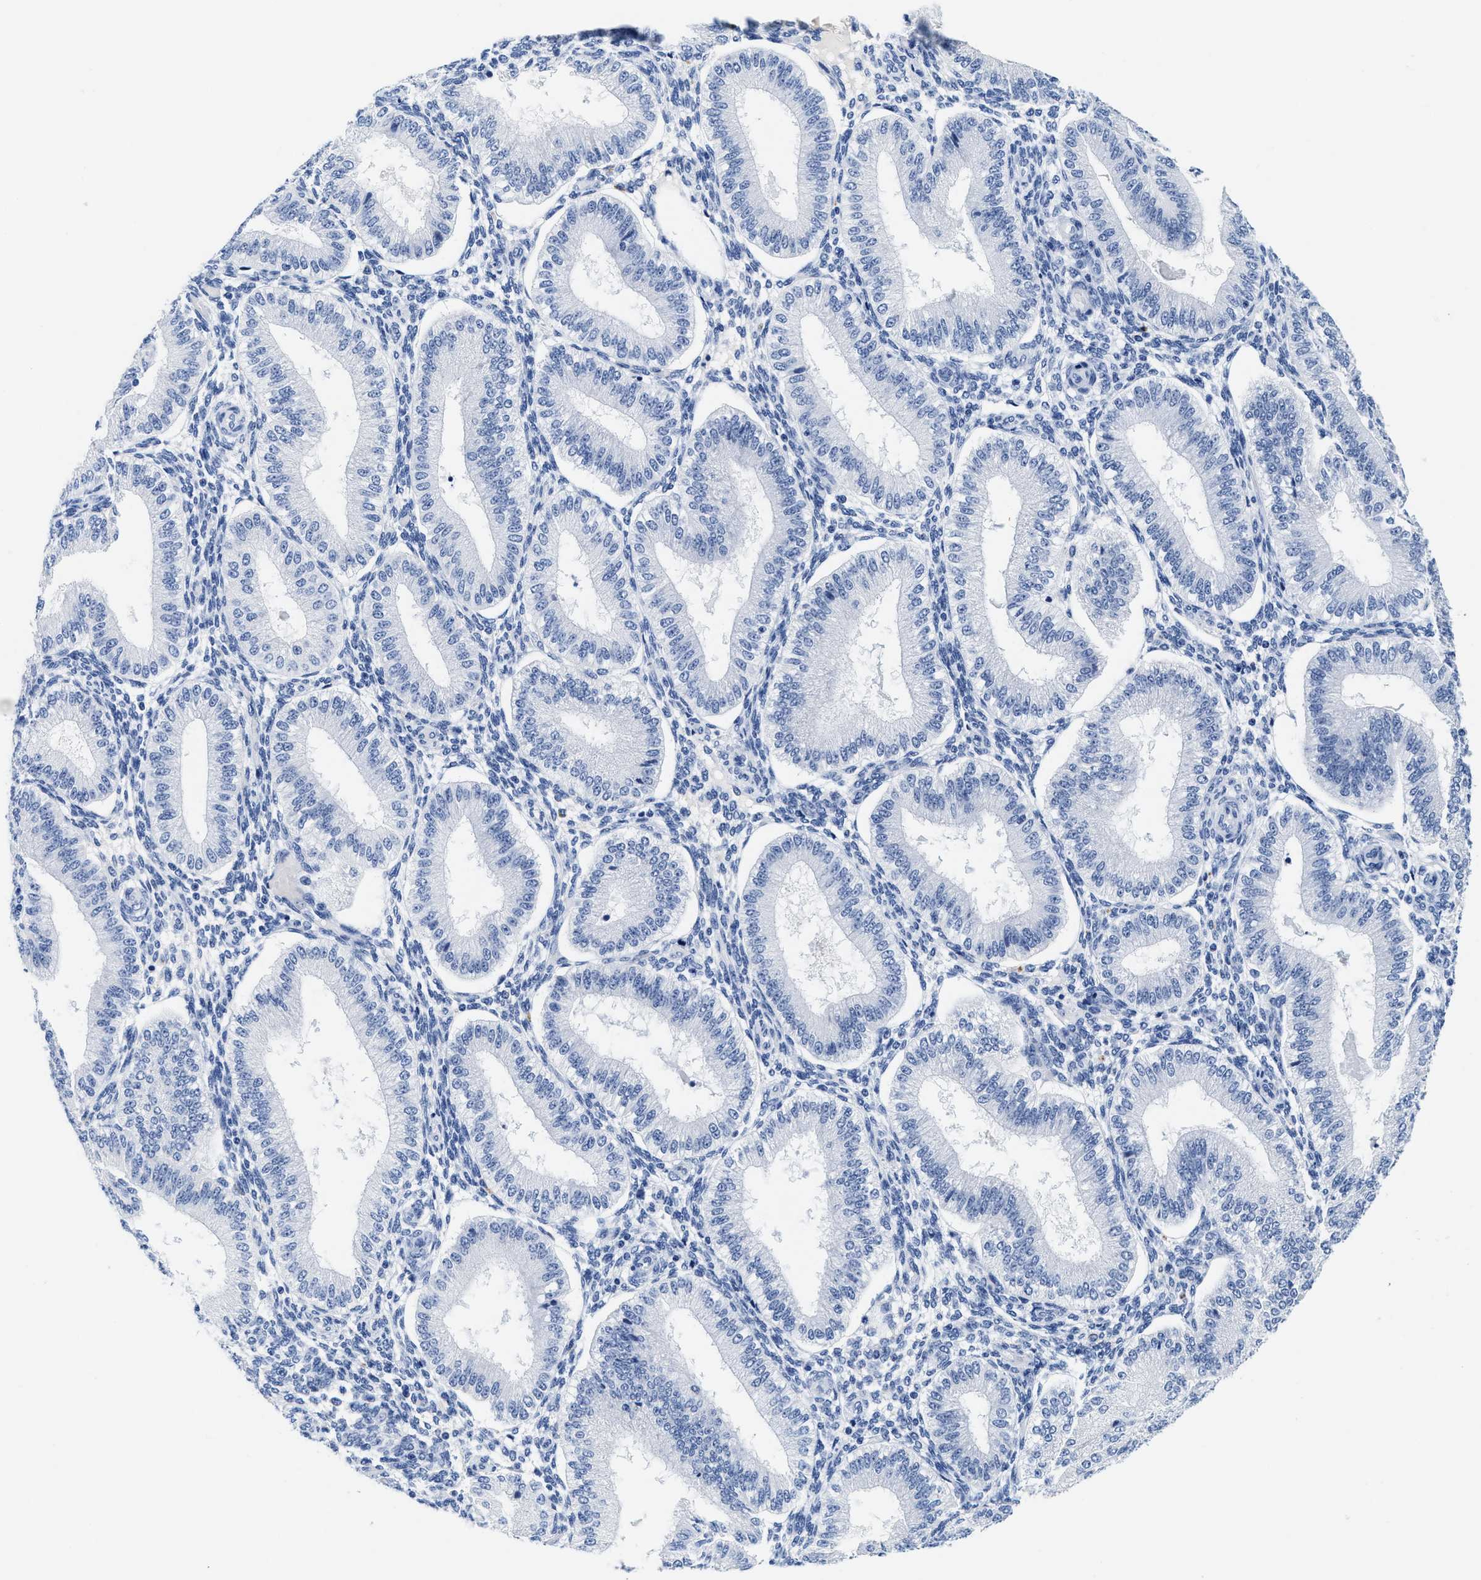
{"staining": {"intensity": "negative", "quantity": "none", "location": "none"}, "tissue": "endometrium", "cell_type": "Cells in endometrial stroma", "image_type": "normal", "snomed": [{"axis": "morphology", "description": "Normal tissue, NOS"}, {"axis": "topography", "description": "Endometrium"}], "caption": "The histopathology image shows no staining of cells in endometrial stroma in benign endometrium.", "gene": "TTC3", "patient": {"sex": "female", "age": 39}}